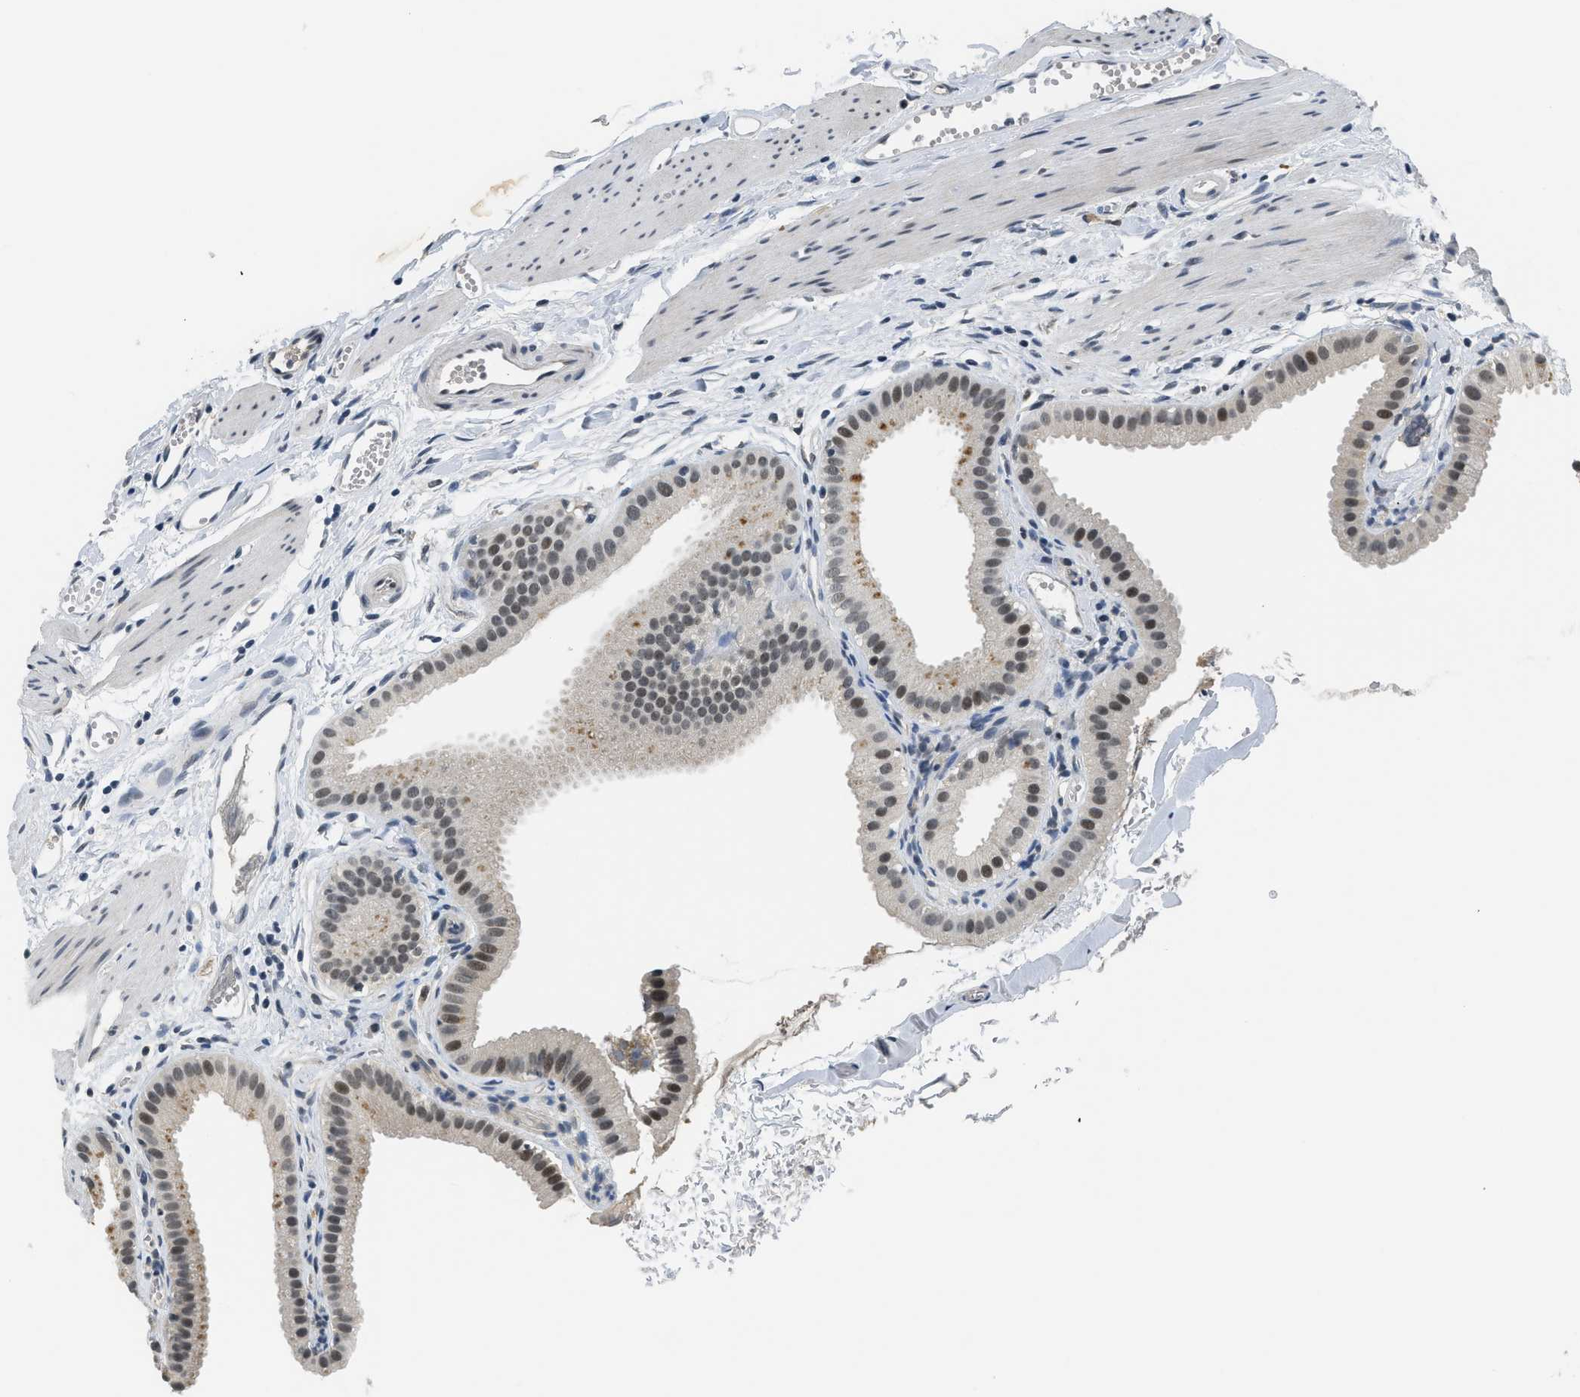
{"staining": {"intensity": "moderate", "quantity": ">75%", "location": "nuclear"}, "tissue": "gallbladder", "cell_type": "Glandular cells", "image_type": "normal", "snomed": [{"axis": "morphology", "description": "Normal tissue, NOS"}, {"axis": "topography", "description": "Gallbladder"}], "caption": "Immunohistochemistry (DAB) staining of benign gallbladder exhibits moderate nuclear protein positivity in about >75% of glandular cells. (DAB (3,3'-diaminobenzidine) = brown stain, brightfield microscopy at high magnification).", "gene": "MZF1", "patient": {"sex": "female", "age": 64}}